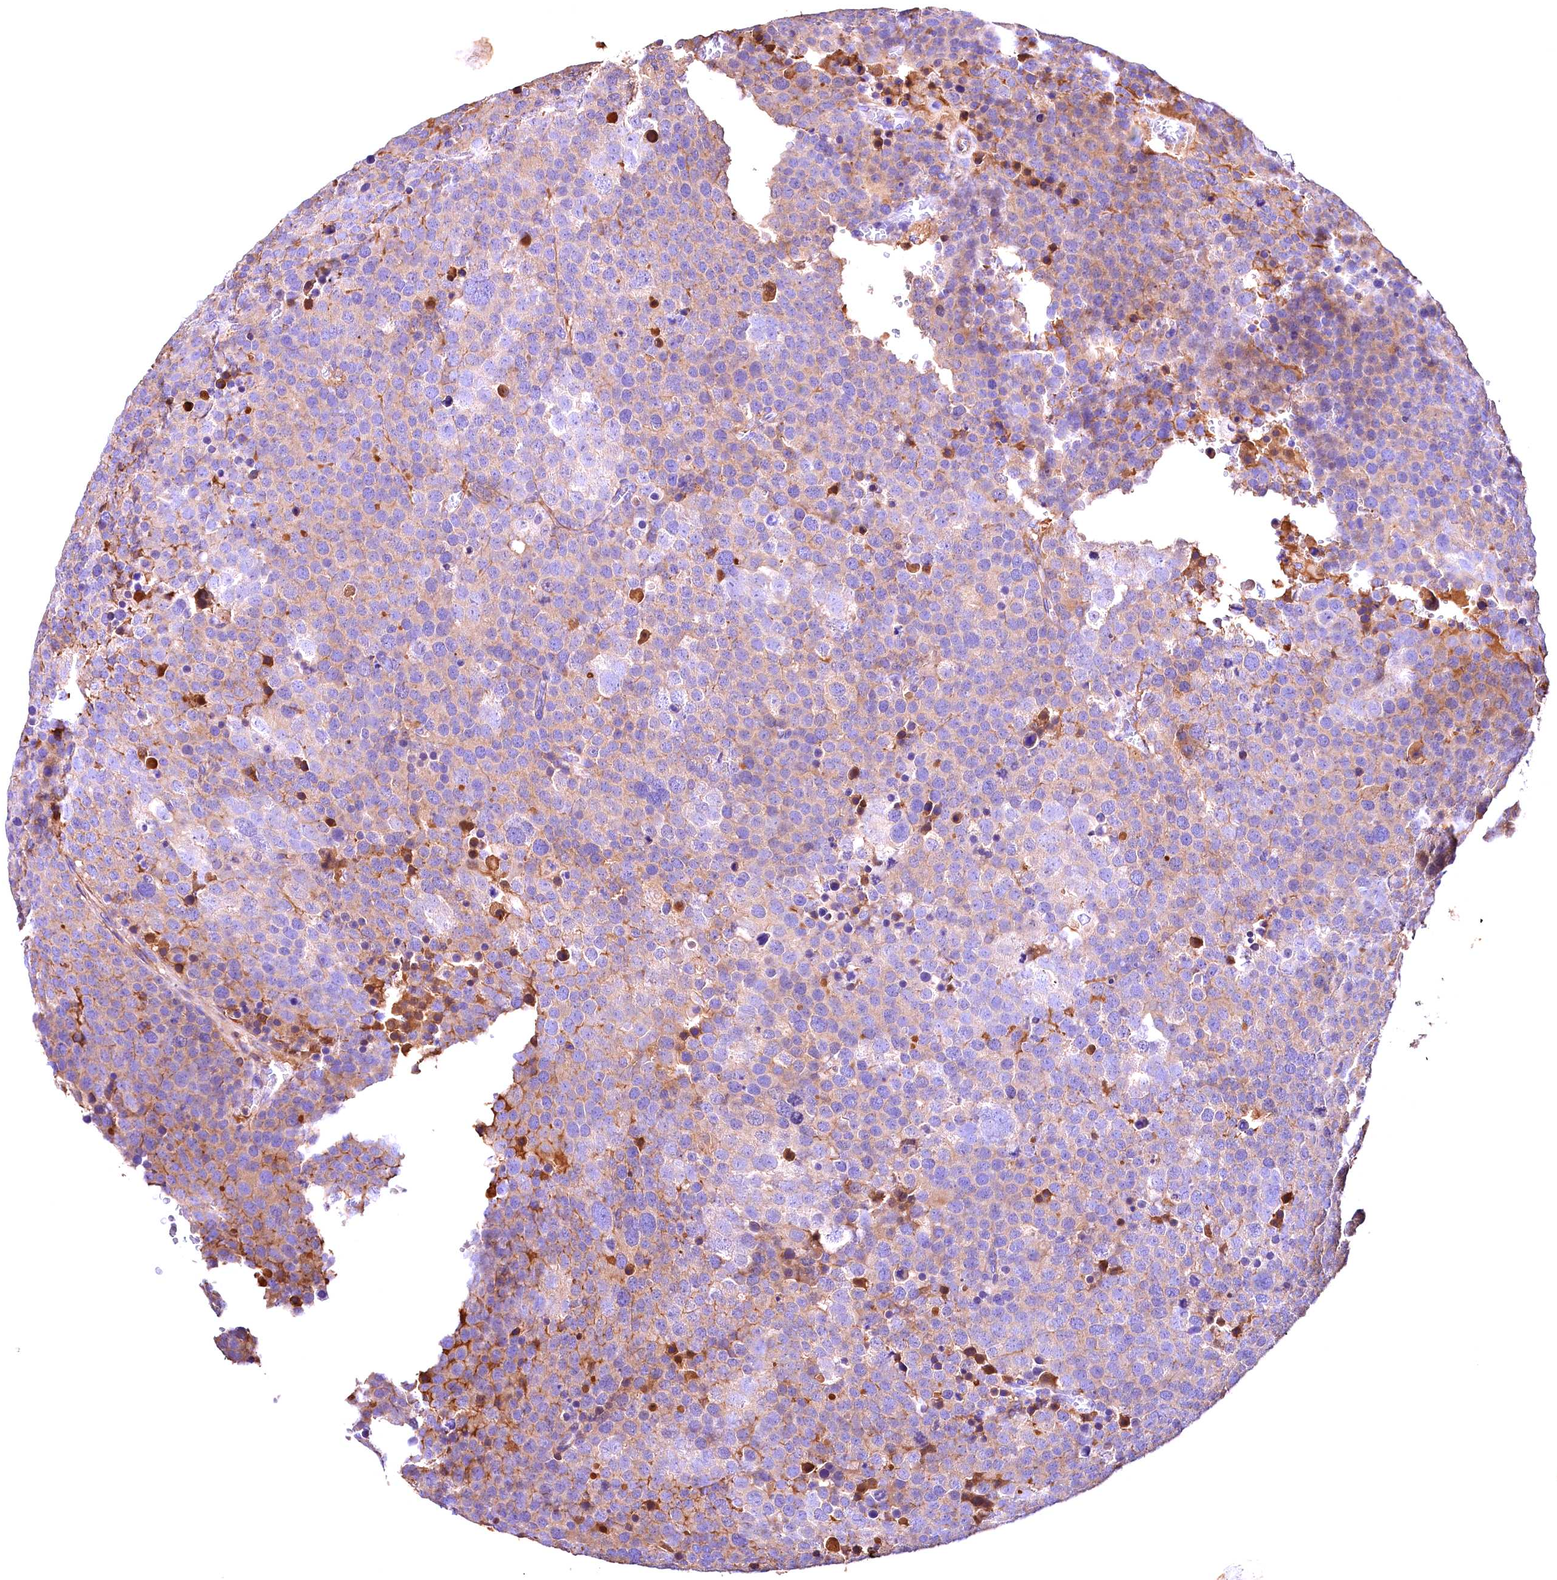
{"staining": {"intensity": "weak", "quantity": "<25%", "location": "cytoplasmic/membranous"}, "tissue": "testis cancer", "cell_type": "Tumor cells", "image_type": "cancer", "snomed": [{"axis": "morphology", "description": "Seminoma, NOS"}, {"axis": "topography", "description": "Testis"}], "caption": "Tumor cells show no significant protein staining in testis cancer. (DAB immunohistochemistry (IHC), high magnification).", "gene": "ARMC6", "patient": {"sex": "male", "age": 71}}